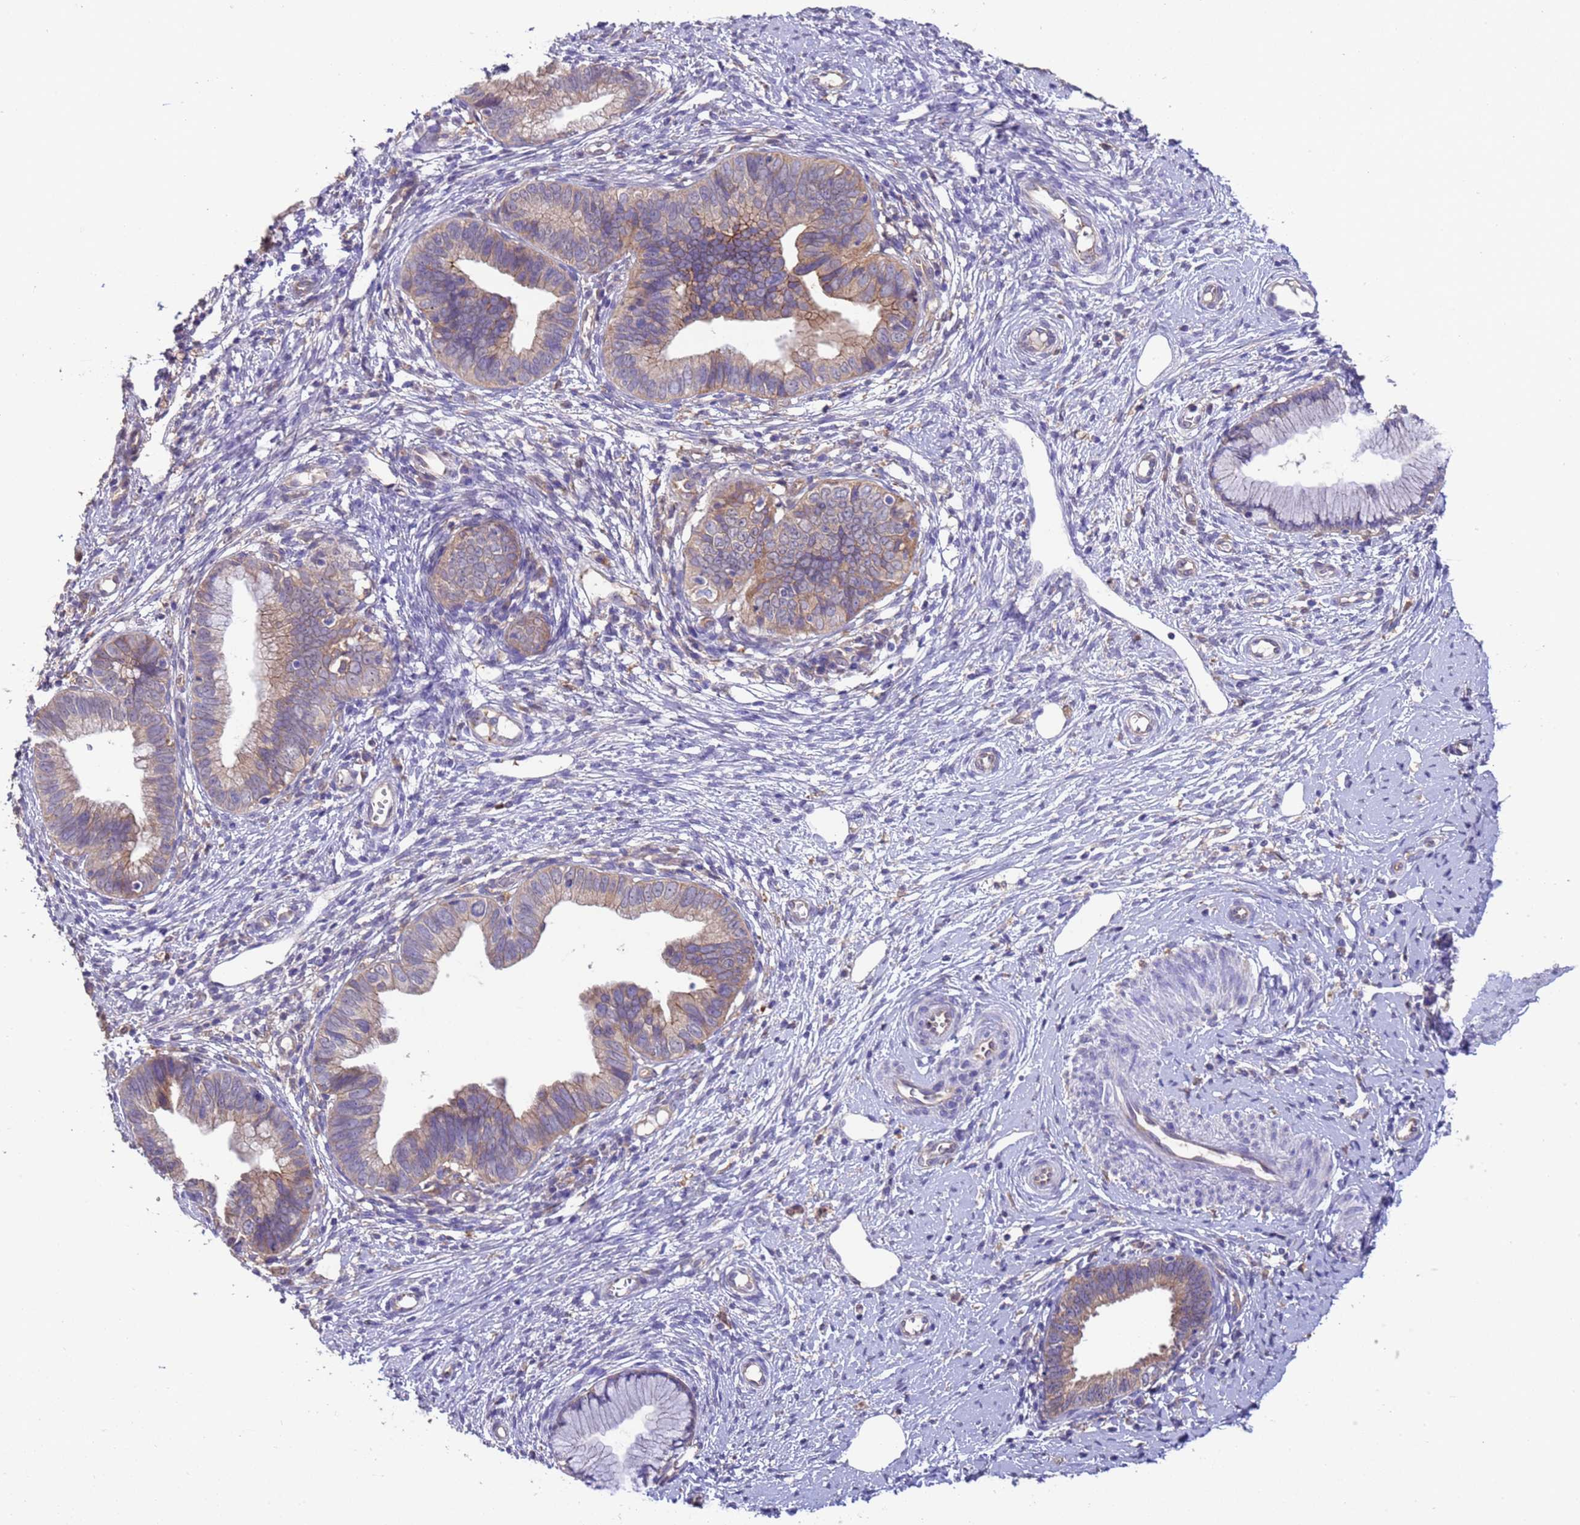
{"staining": {"intensity": "moderate", "quantity": "<25%", "location": "cytoplasmic/membranous"}, "tissue": "cervical cancer", "cell_type": "Tumor cells", "image_type": "cancer", "snomed": [{"axis": "morphology", "description": "Adenocarcinoma, NOS"}, {"axis": "topography", "description": "Cervix"}], "caption": "Brown immunohistochemical staining in cervical cancer displays moderate cytoplasmic/membranous positivity in about <25% of tumor cells. The staining is performed using DAB (3,3'-diaminobenzidine) brown chromogen to label protein expression. The nuclei are counter-stained blue using hematoxylin.", "gene": "NPHP1", "patient": {"sex": "female", "age": 36}}